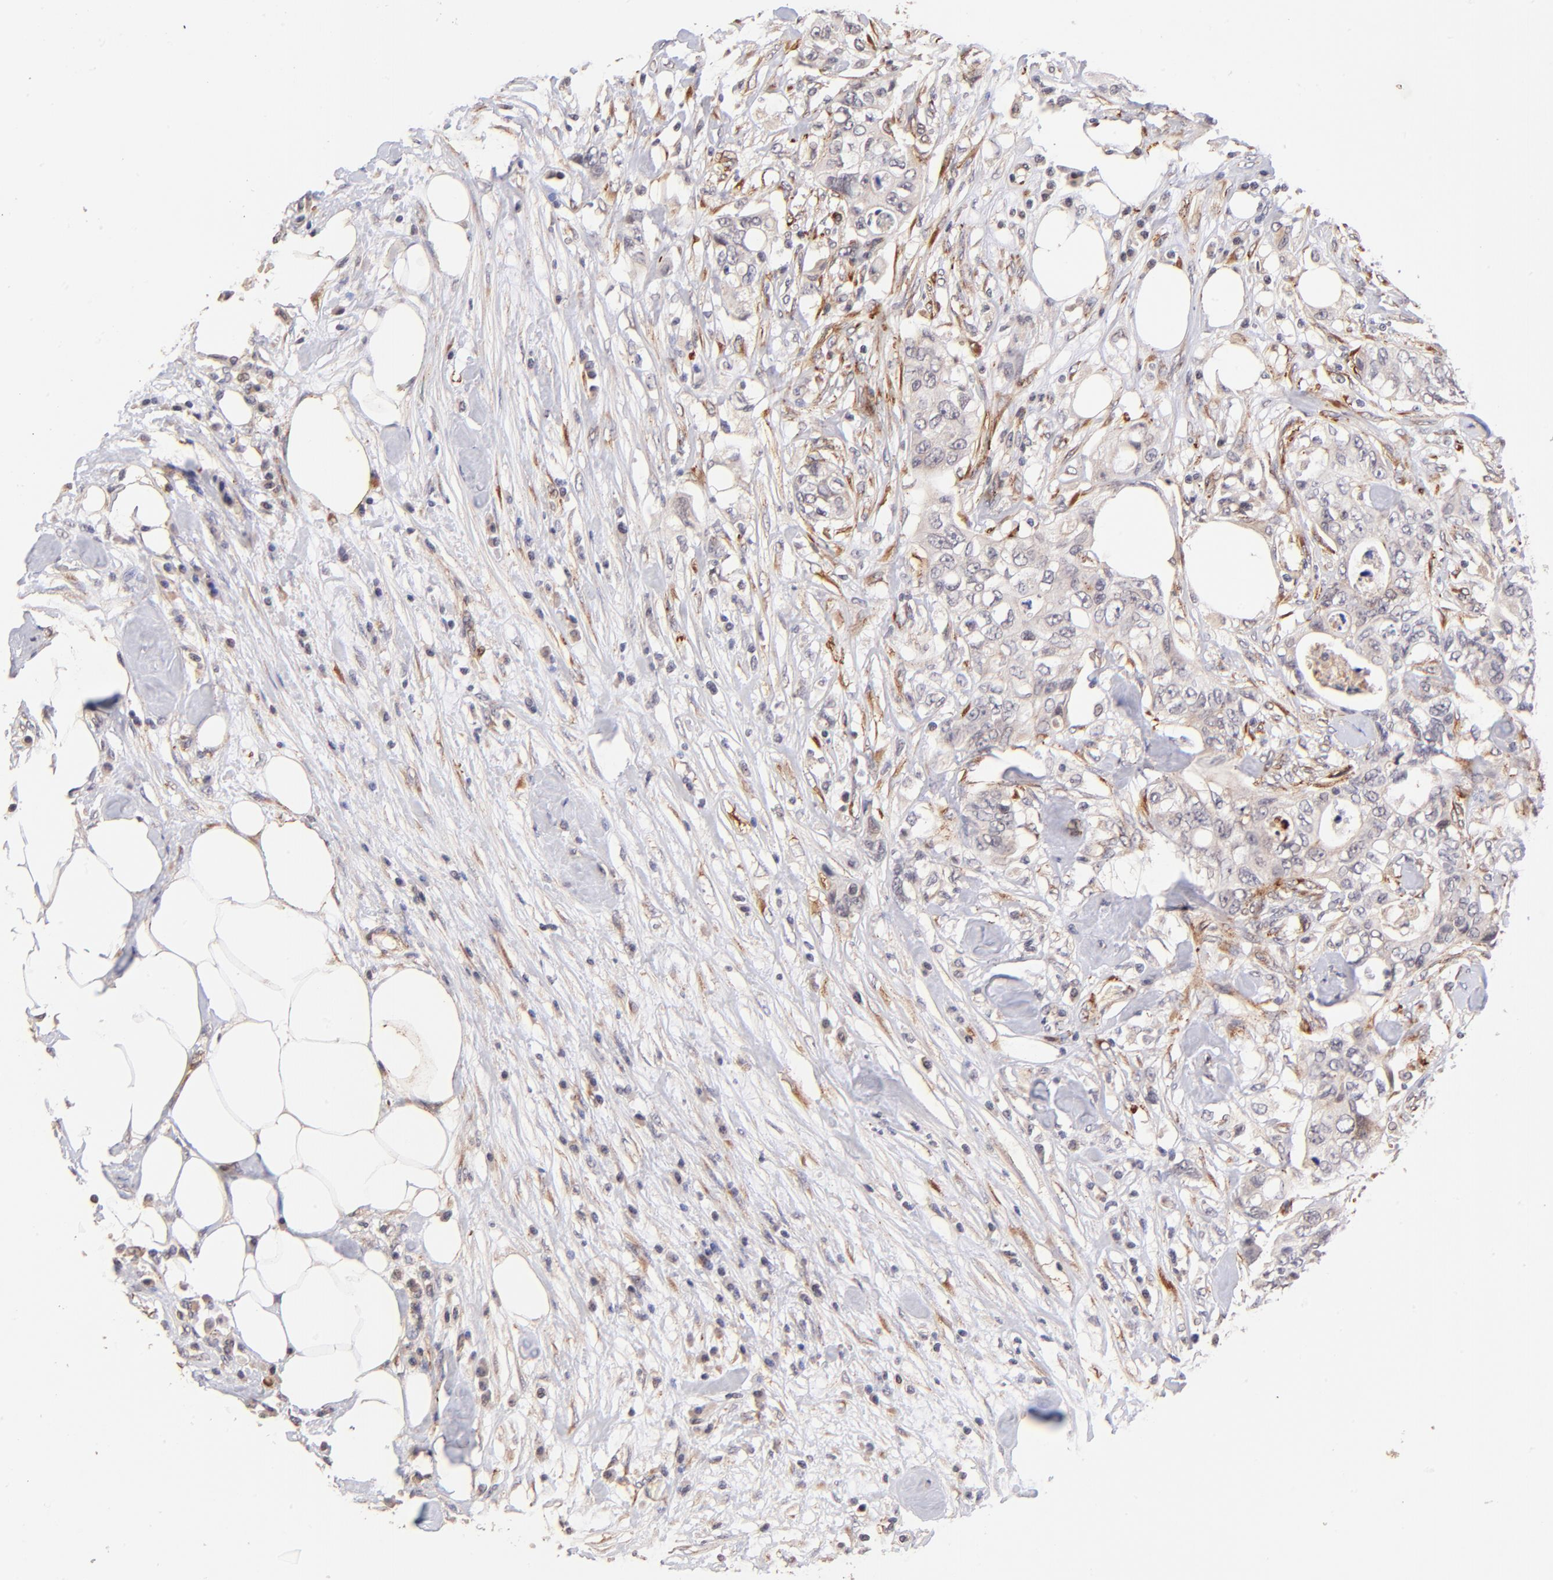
{"staining": {"intensity": "weak", "quantity": "<25%", "location": "cytoplasmic/membranous"}, "tissue": "colorectal cancer", "cell_type": "Tumor cells", "image_type": "cancer", "snomed": [{"axis": "morphology", "description": "Adenocarcinoma, NOS"}, {"axis": "topography", "description": "Rectum"}], "caption": "Immunohistochemical staining of colorectal cancer (adenocarcinoma) displays no significant staining in tumor cells.", "gene": "SPARC", "patient": {"sex": "female", "age": 57}}